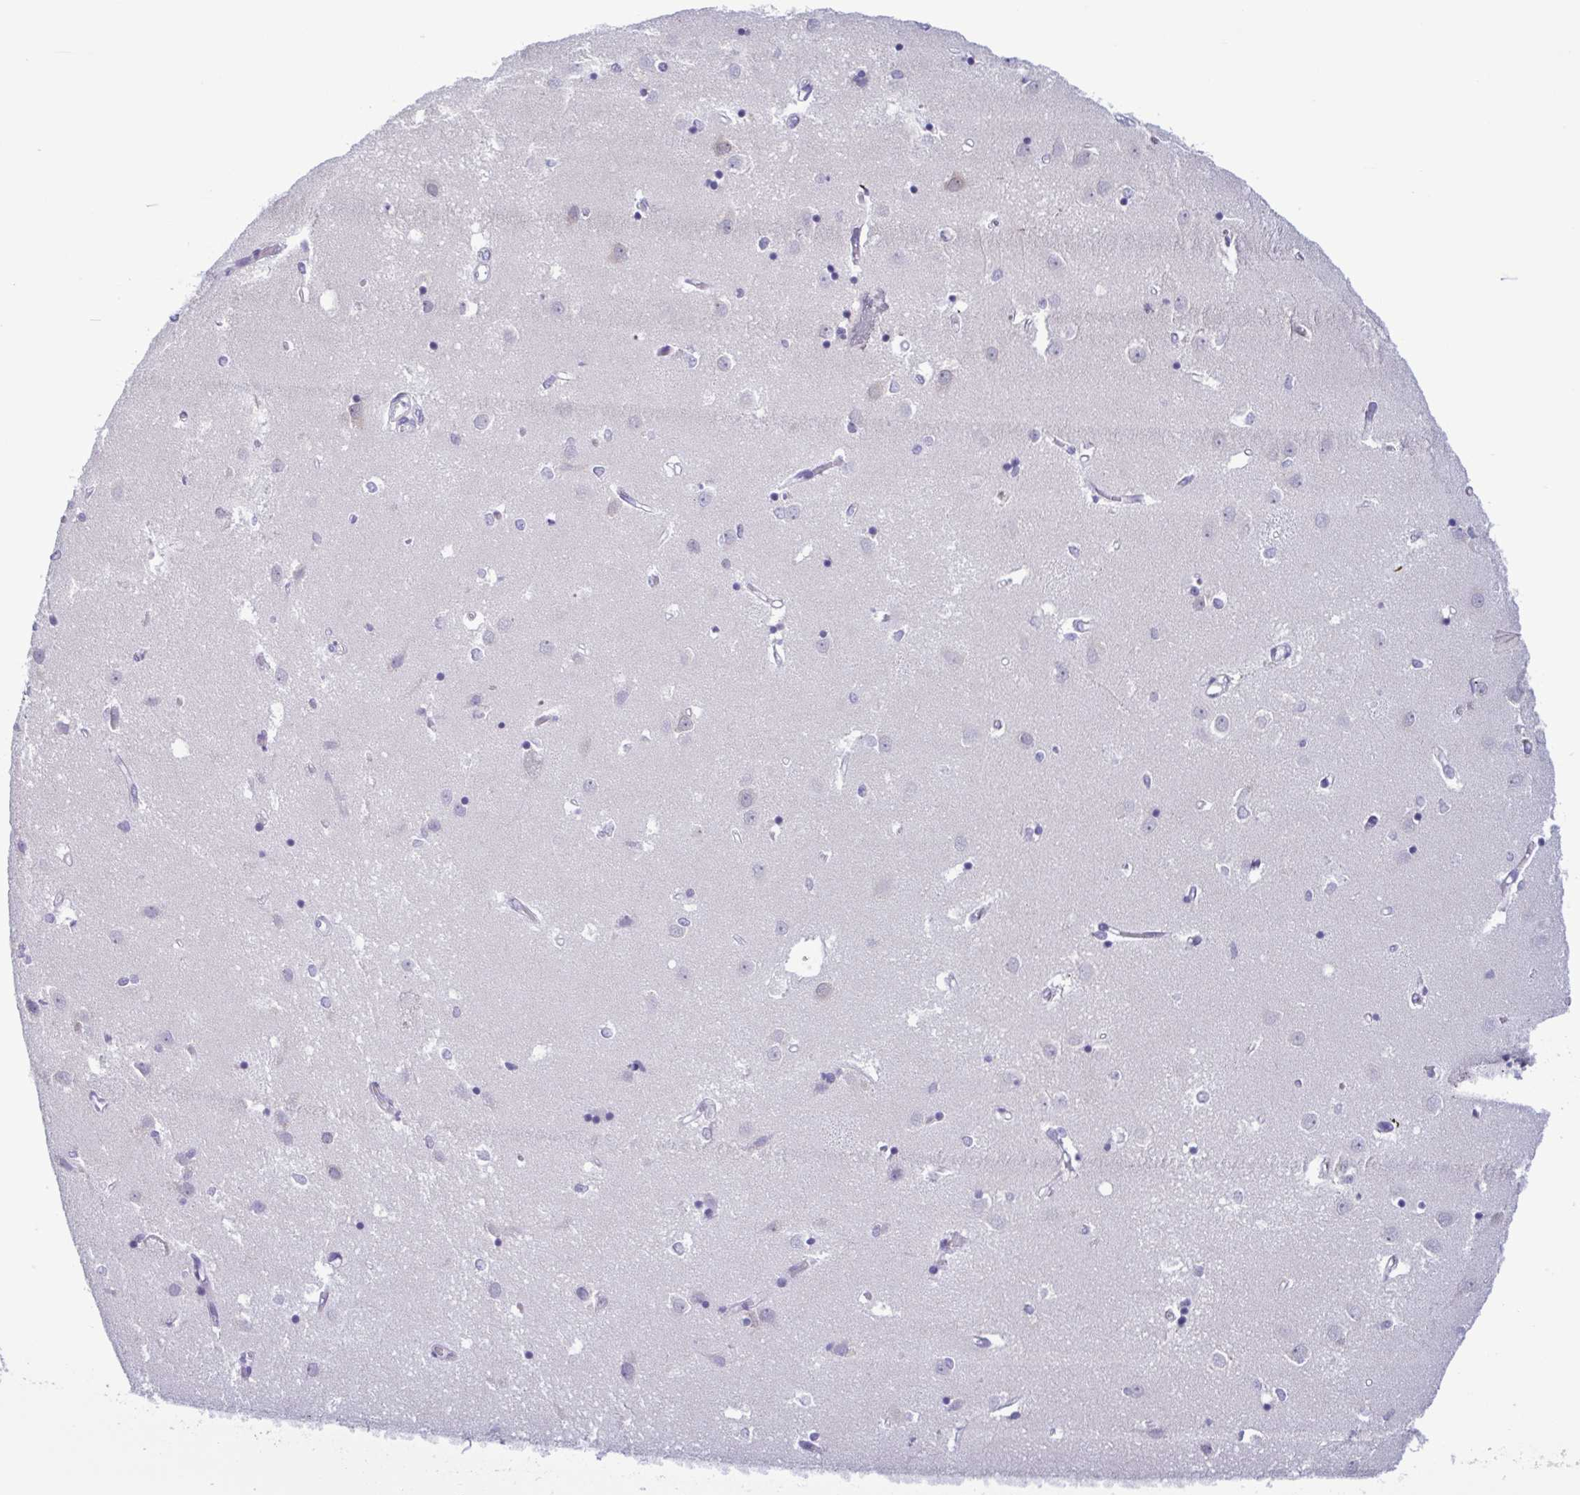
{"staining": {"intensity": "negative", "quantity": "none", "location": "none"}, "tissue": "caudate", "cell_type": "Glial cells", "image_type": "normal", "snomed": [{"axis": "morphology", "description": "Normal tissue, NOS"}, {"axis": "topography", "description": "Lateral ventricle wall"}], "caption": "Image shows no protein expression in glial cells of normal caudate.", "gene": "INAFM1", "patient": {"sex": "male", "age": 54}}